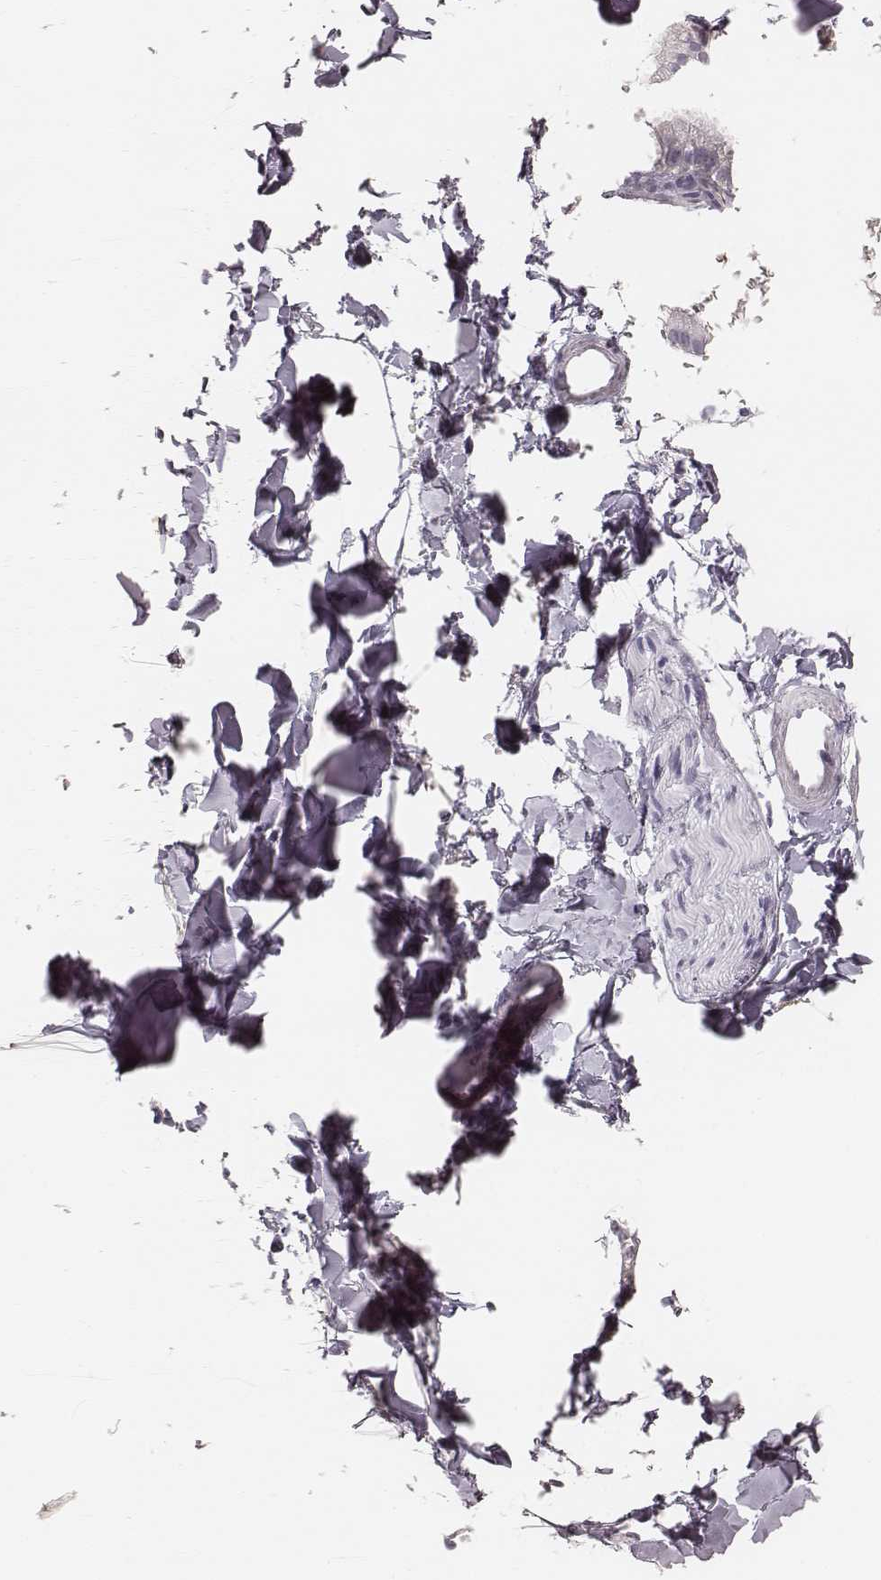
{"staining": {"intensity": "negative", "quantity": "none", "location": "none"}, "tissue": "adipose tissue", "cell_type": "Adipocytes", "image_type": "normal", "snomed": [{"axis": "morphology", "description": "Normal tissue, NOS"}, {"axis": "topography", "description": "Gallbladder"}, {"axis": "topography", "description": "Peripheral nerve tissue"}], "caption": "The image demonstrates no significant expression in adipocytes of adipose tissue. Nuclei are stained in blue.", "gene": "TEX37", "patient": {"sex": "female", "age": 45}}